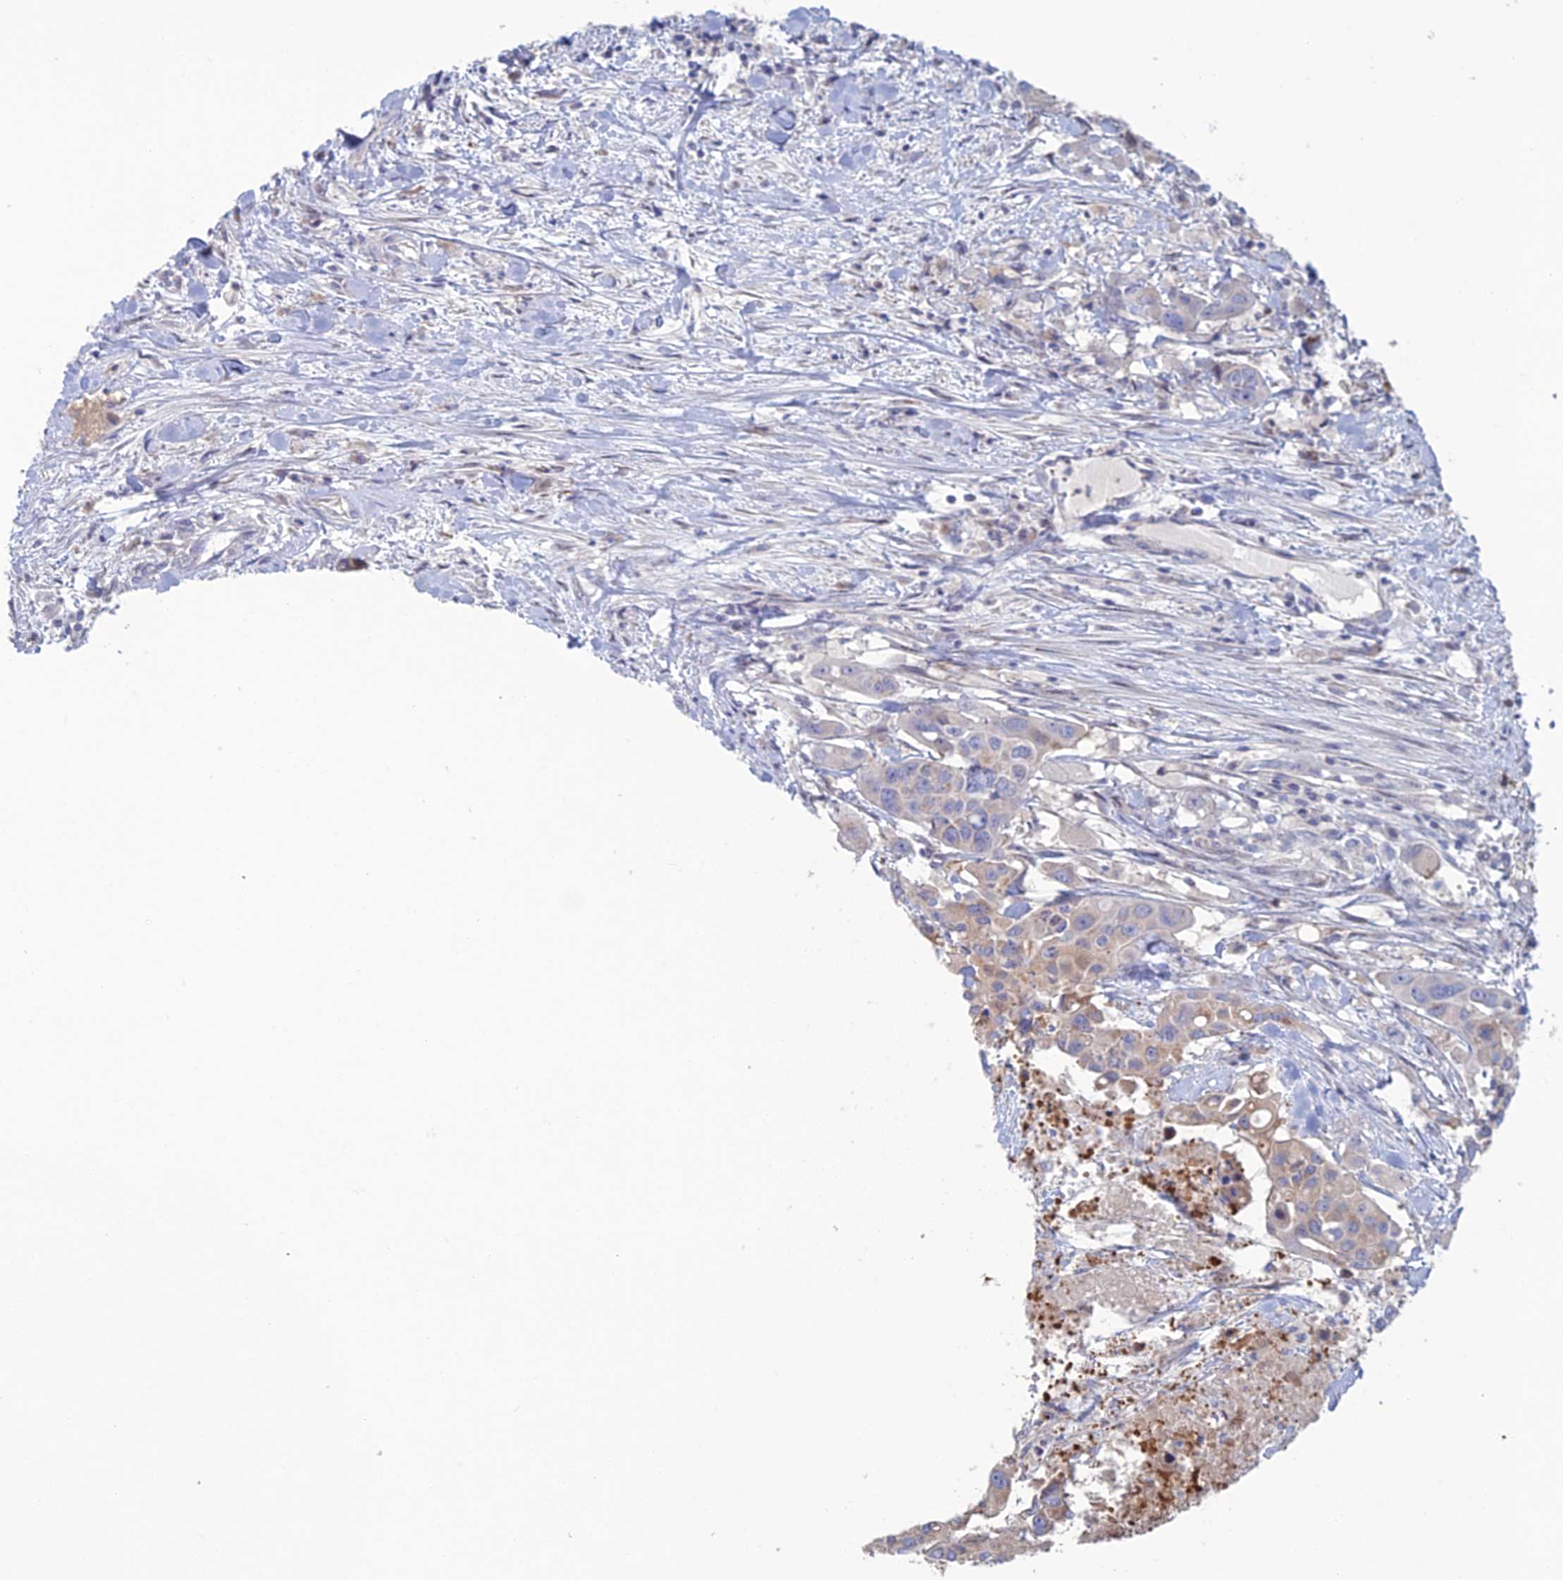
{"staining": {"intensity": "moderate", "quantity": "<25%", "location": "cytoplasmic/membranous"}, "tissue": "colorectal cancer", "cell_type": "Tumor cells", "image_type": "cancer", "snomed": [{"axis": "morphology", "description": "Adenocarcinoma, NOS"}, {"axis": "topography", "description": "Colon"}], "caption": "Human colorectal cancer (adenocarcinoma) stained for a protein (brown) reveals moderate cytoplasmic/membranous positive expression in approximately <25% of tumor cells.", "gene": "ARL16", "patient": {"sex": "male", "age": 77}}